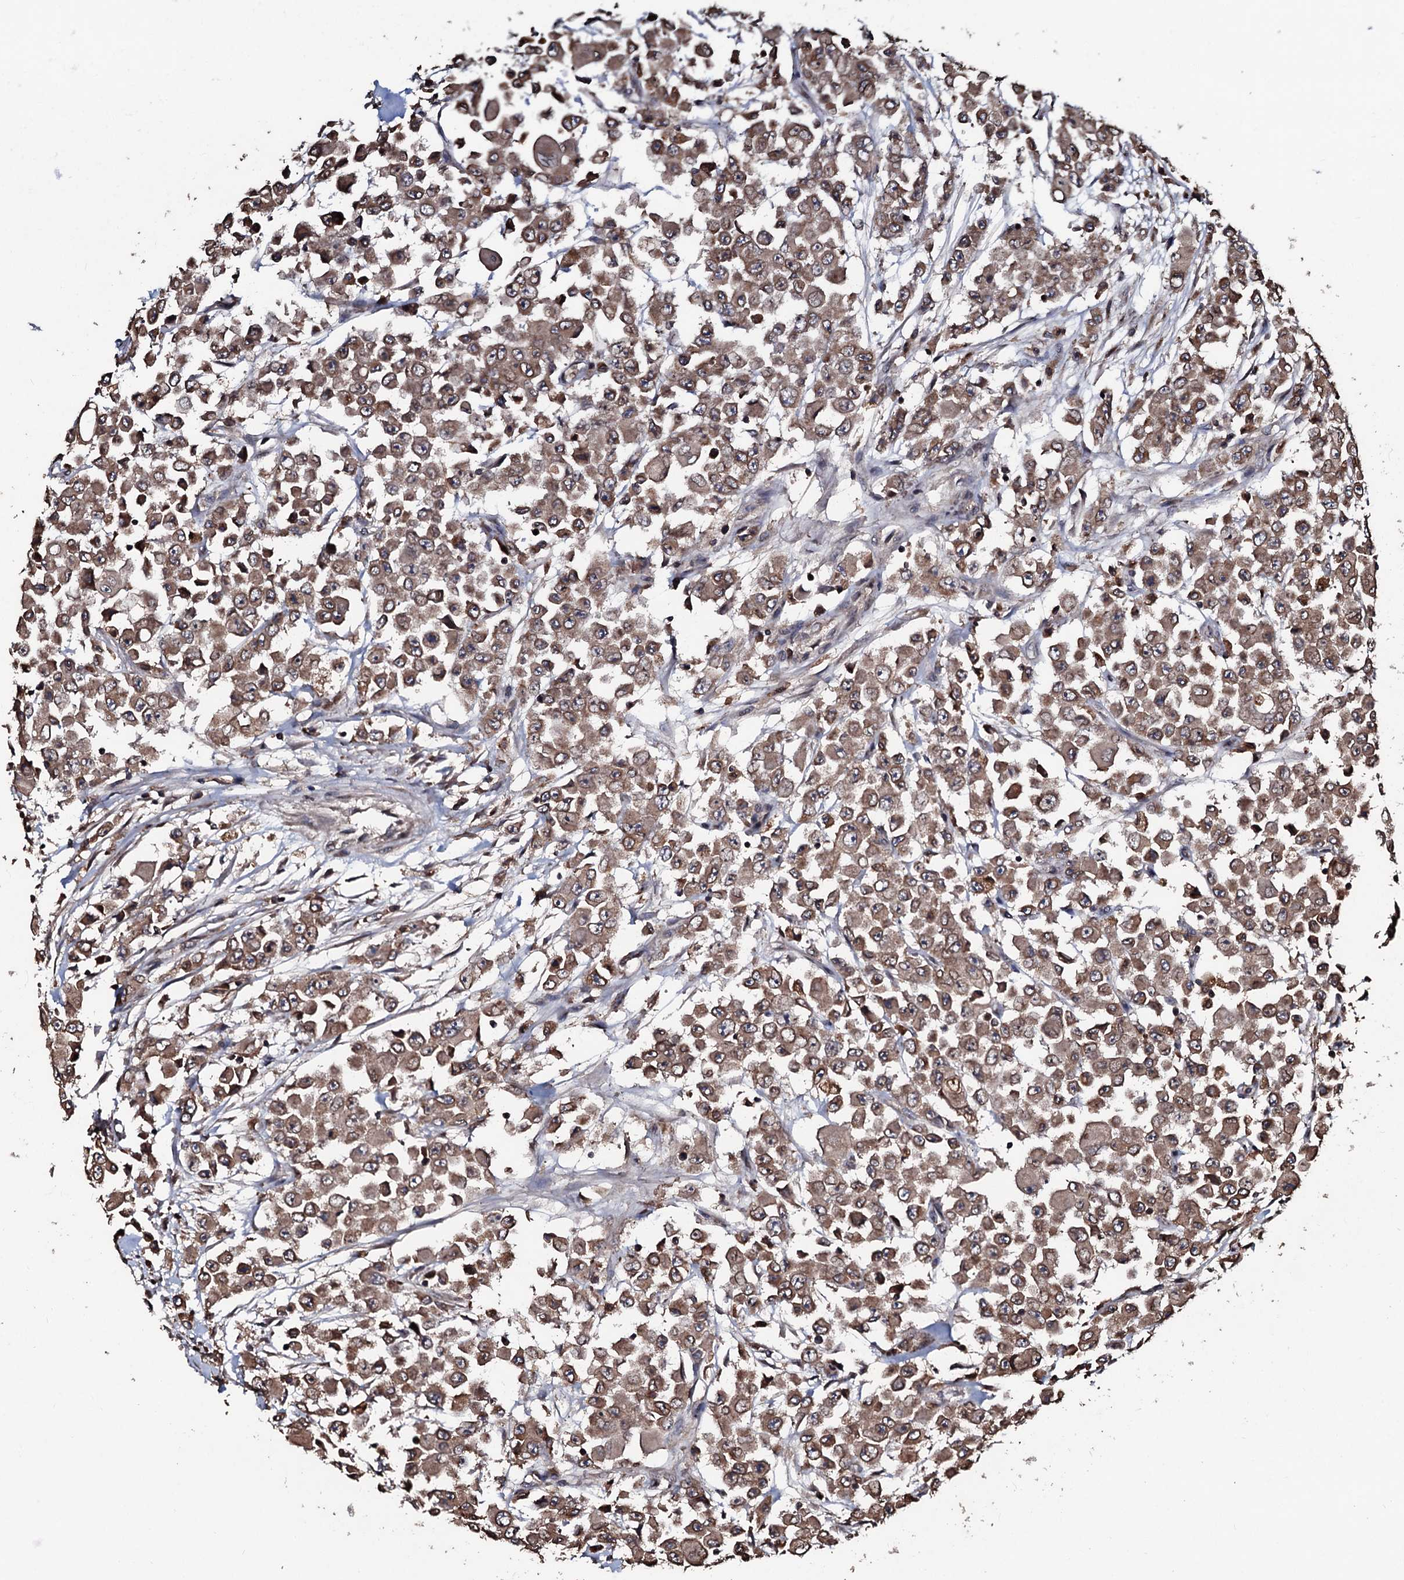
{"staining": {"intensity": "moderate", "quantity": ">75%", "location": "cytoplasmic/membranous"}, "tissue": "colorectal cancer", "cell_type": "Tumor cells", "image_type": "cancer", "snomed": [{"axis": "morphology", "description": "Adenocarcinoma, NOS"}, {"axis": "topography", "description": "Colon"}], "caption": "Colorectal cancer stained for a protein exhibits moderate cytoplasmic/membranous positivity in tumor cells.", "gene": "SDHAF2", "patient": {"sex": "male", "age": 51}}